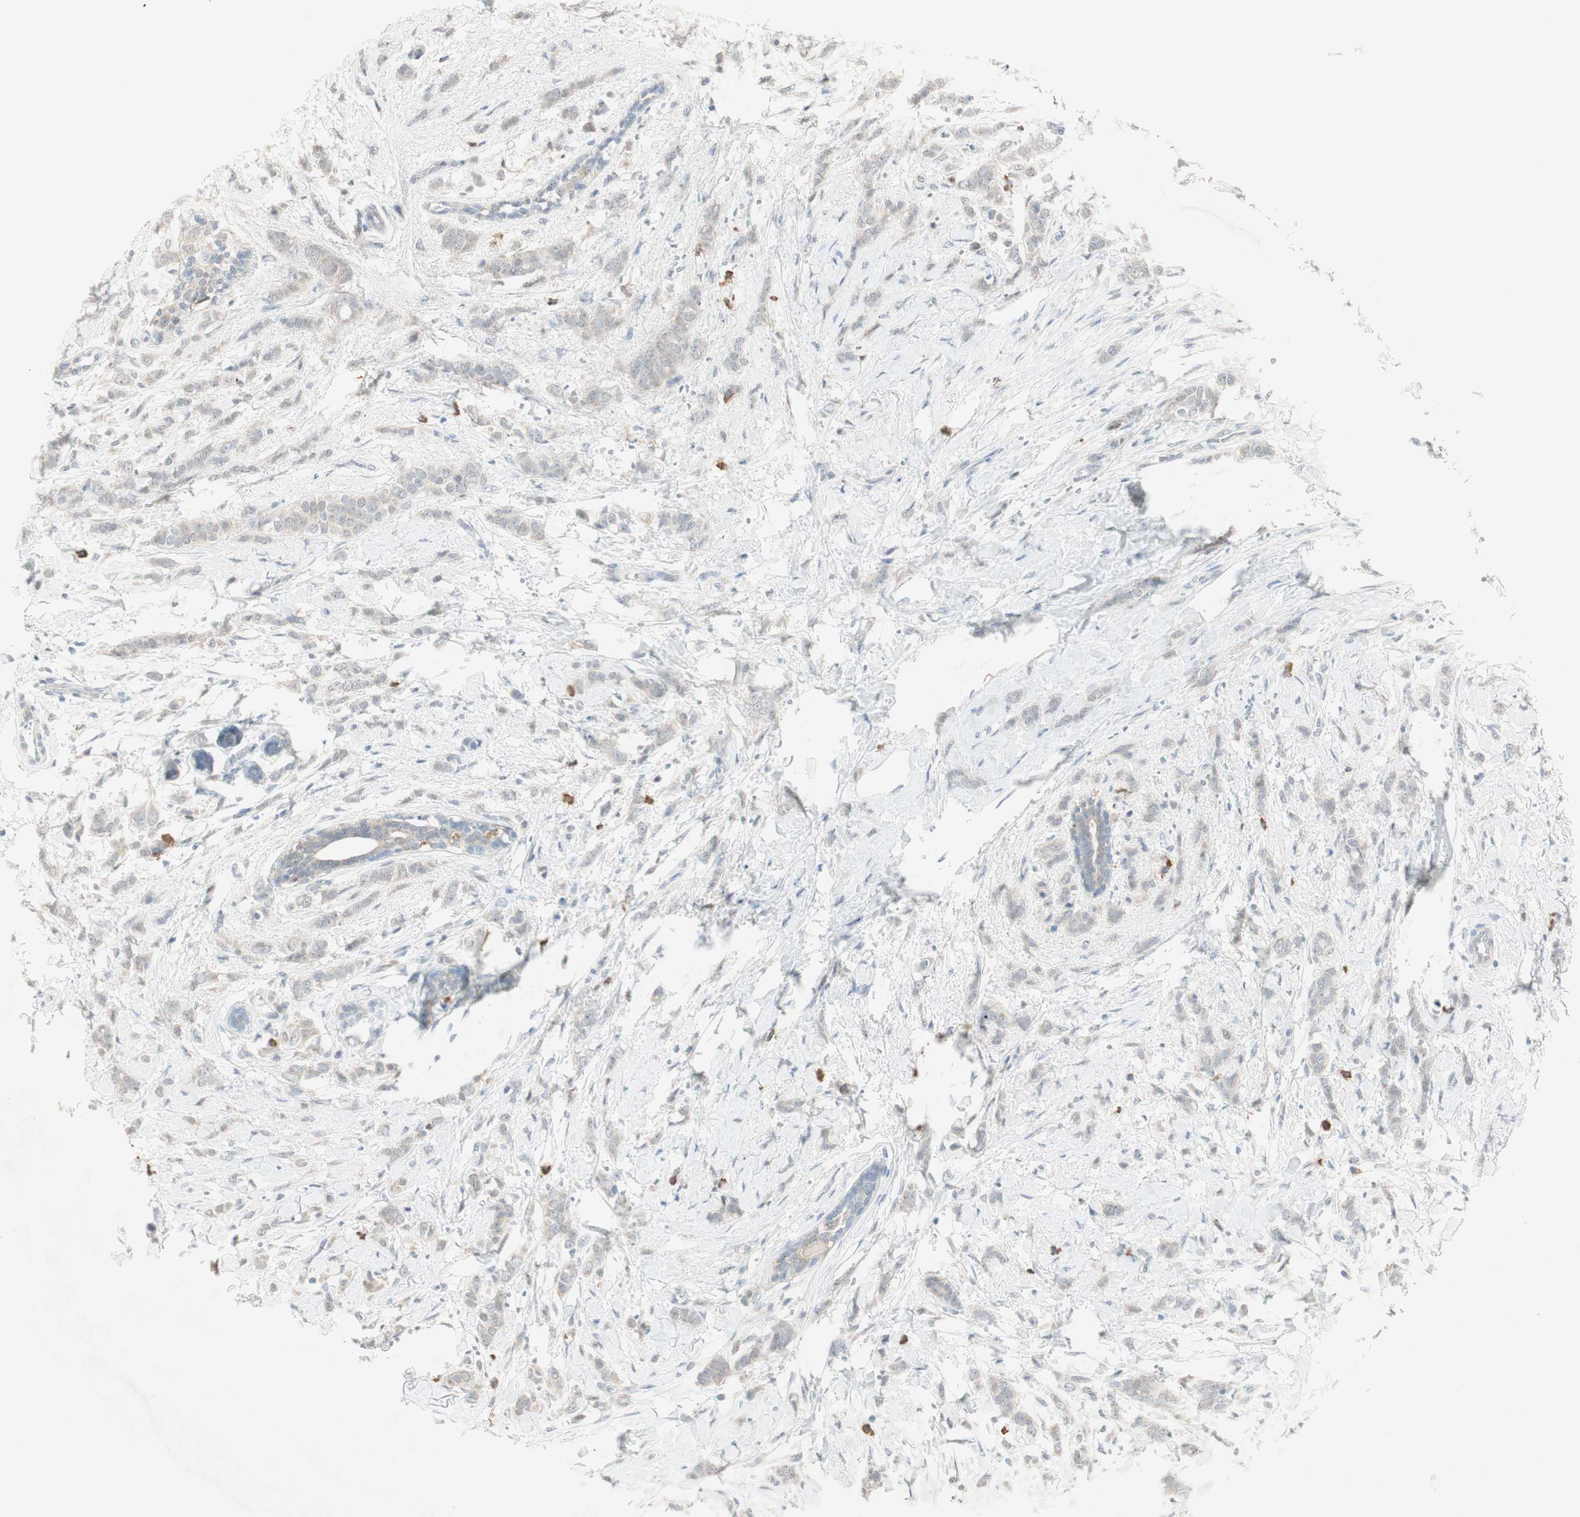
{"staining": {"intensity": "weak", "quantity": "<25%", "location": "cytoplasmic/membranous"}, "tissue": "breast cancer", "cell_type": "Tumor cells", "image_type": "cancer", "snomed": [{"axis": "morphology", "description": "Lobular carcinoma, in situ"}, {"axis": "morphology", "description": "Lobular carcinoma"}, {"axis": "topography", "description": "Breast"}], "caption": "An image of human lobular carcinoma in situ (breast) is negative for staining in tumor cells.", "gene": "RTL6", "patient": {"sex": "female", "age": 41}}